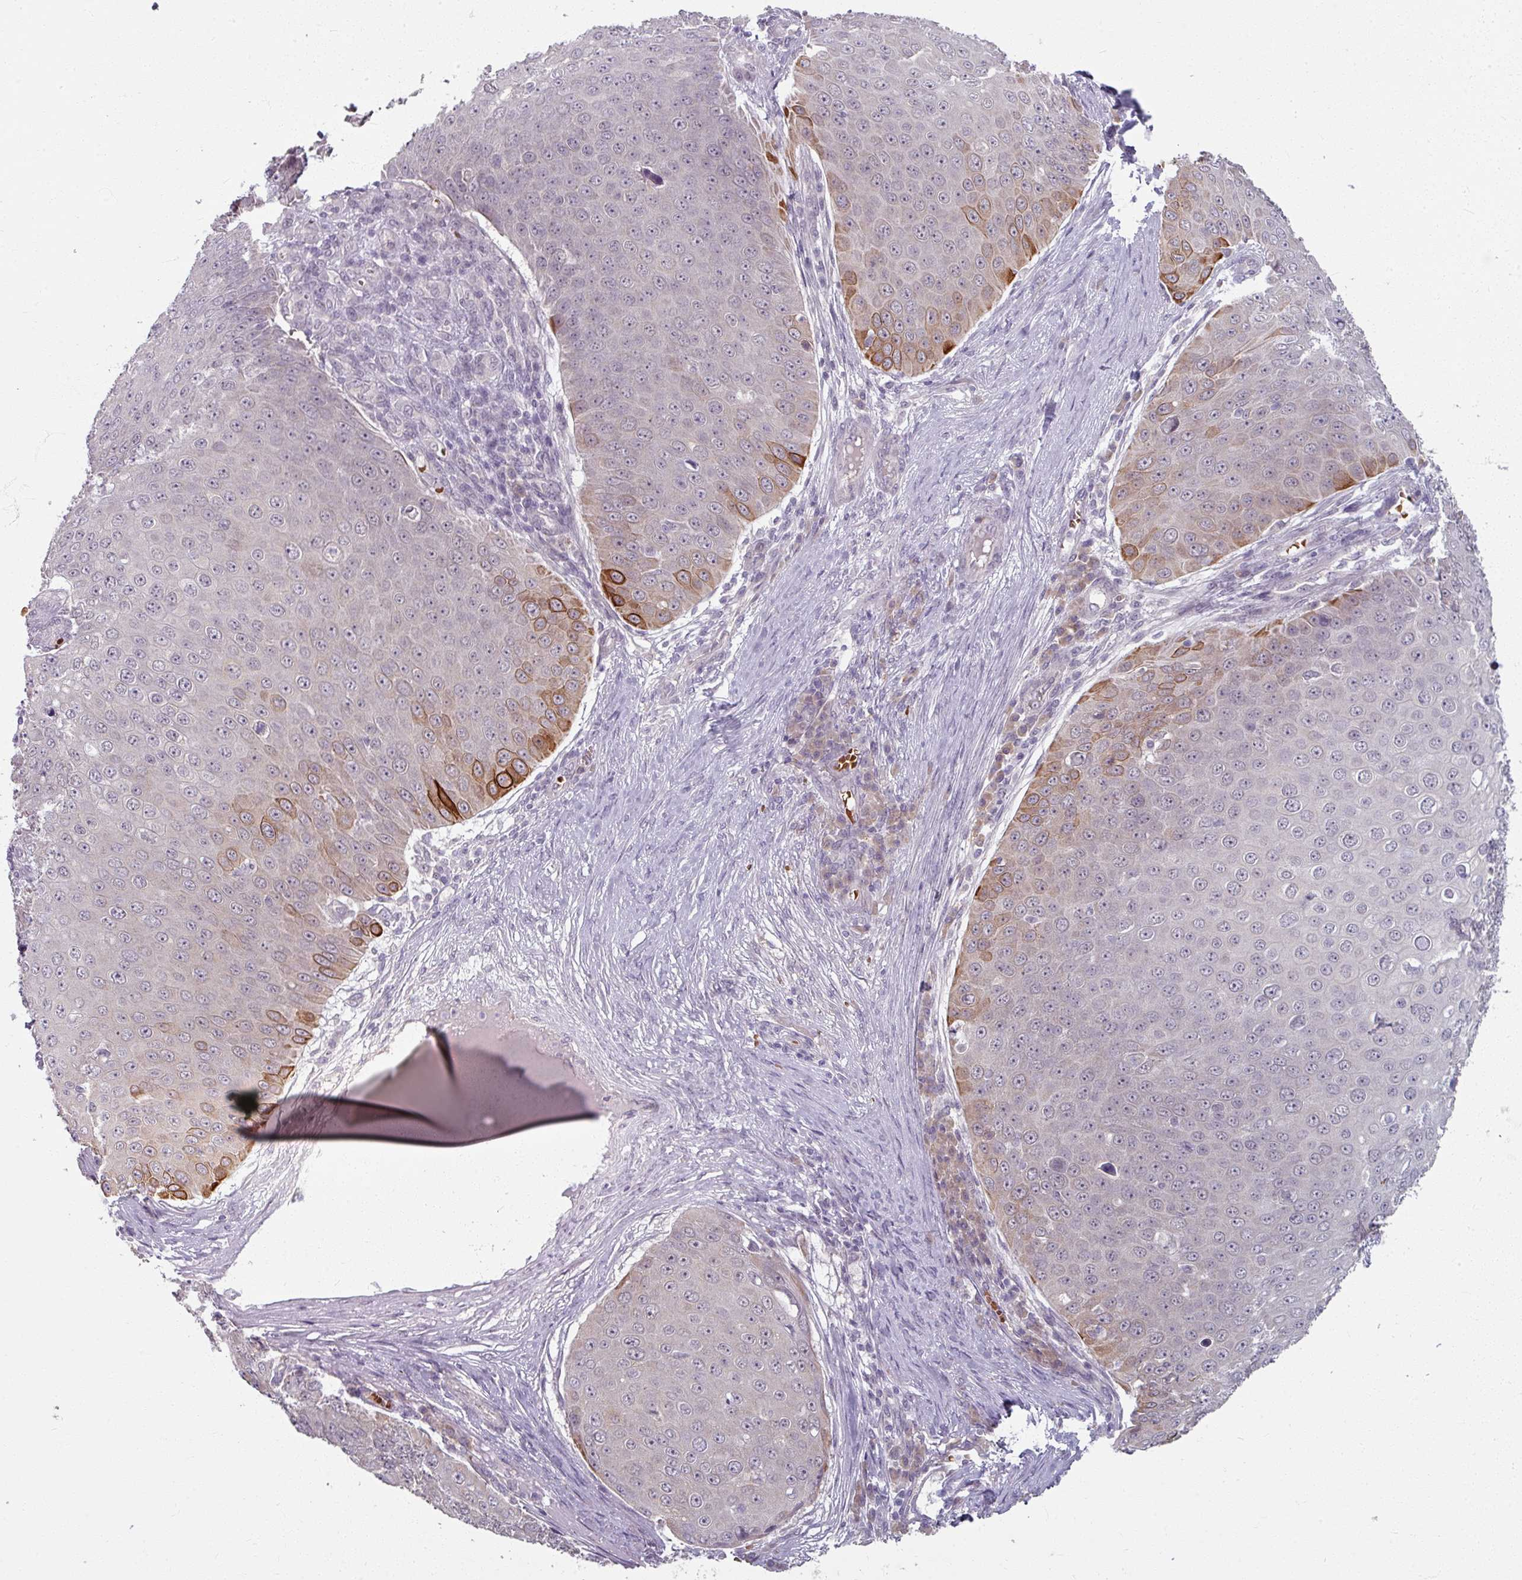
{"staining": {"intensity": "strong", "quantity": "<25%", "location": "cytoplasmic/membranous"}, "tissue": "skin cancer", "cell_type": "Tumor cells", "image_type": "cancer", "snomed": [{"axis": "morphology", "description": "Squamous cell carcinoma, NOS"}, {"axis": "topography", "description": "Skin"}], "caption": "A brown stain labels strong cytoplasmic/membranous expression of a protein in skin cancer tumor cells.", "gene": "KMT5C", "patient": {"sex": "male", "age": 71}}